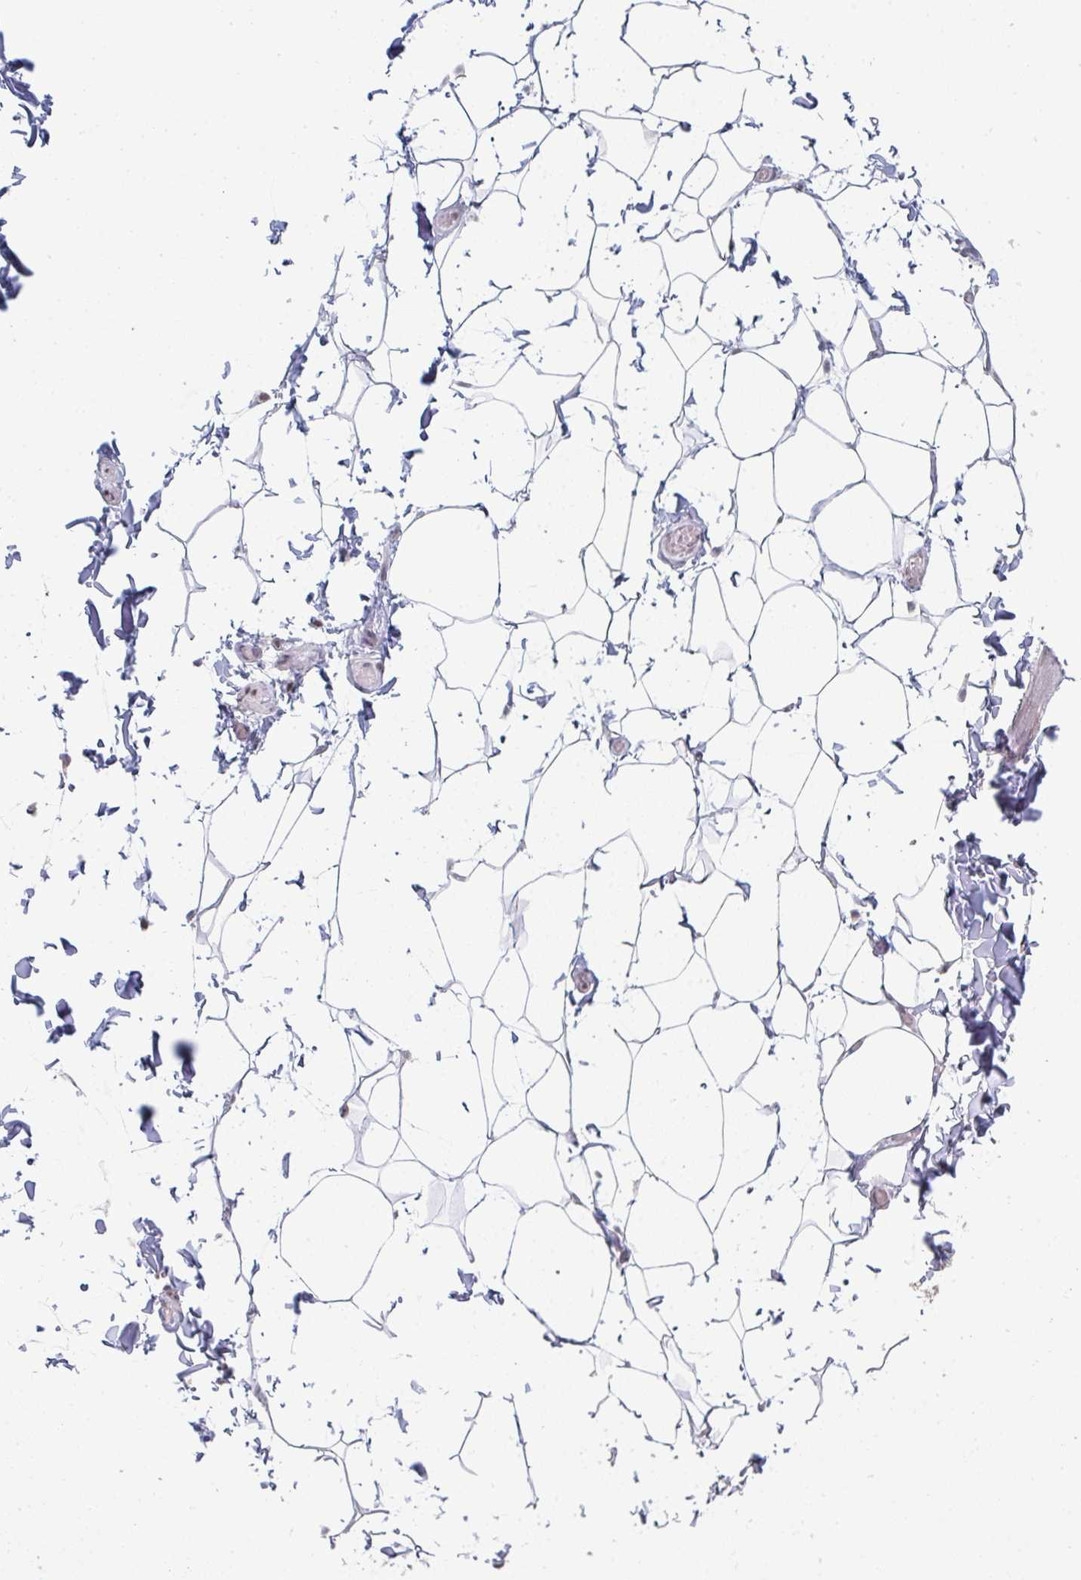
{"staining": {"intensity": "negative", "quantity": "none", "location": "none"}, "tissue": "adipose tissue", "cell_type": "Adipocytes", "image_type": "normal", "snomed": [{"axis": "morphology", "description": "Normal tissue, NOS"}, {"axis": "topography", "description": "Soft tissue"}, {"axis": "topography", "description": "Adipose tissue"}, {"axis": "topography", "description": "Vascular tissue"}, {"axis": "topography", "description": "Peripheral nerve tissue"}], "caption": "DAB immunohistochemical staining of unremarkable human adipose tissue exhibits no significant expression in adipocytes. The staining was performed using DAB to visualize the protein expression in brown, while the nuclei were stained in blue with hematoxylin (Magnification: 20x).", "gene": "LIN54", "patient": {"sex": "male", "age": 29}}